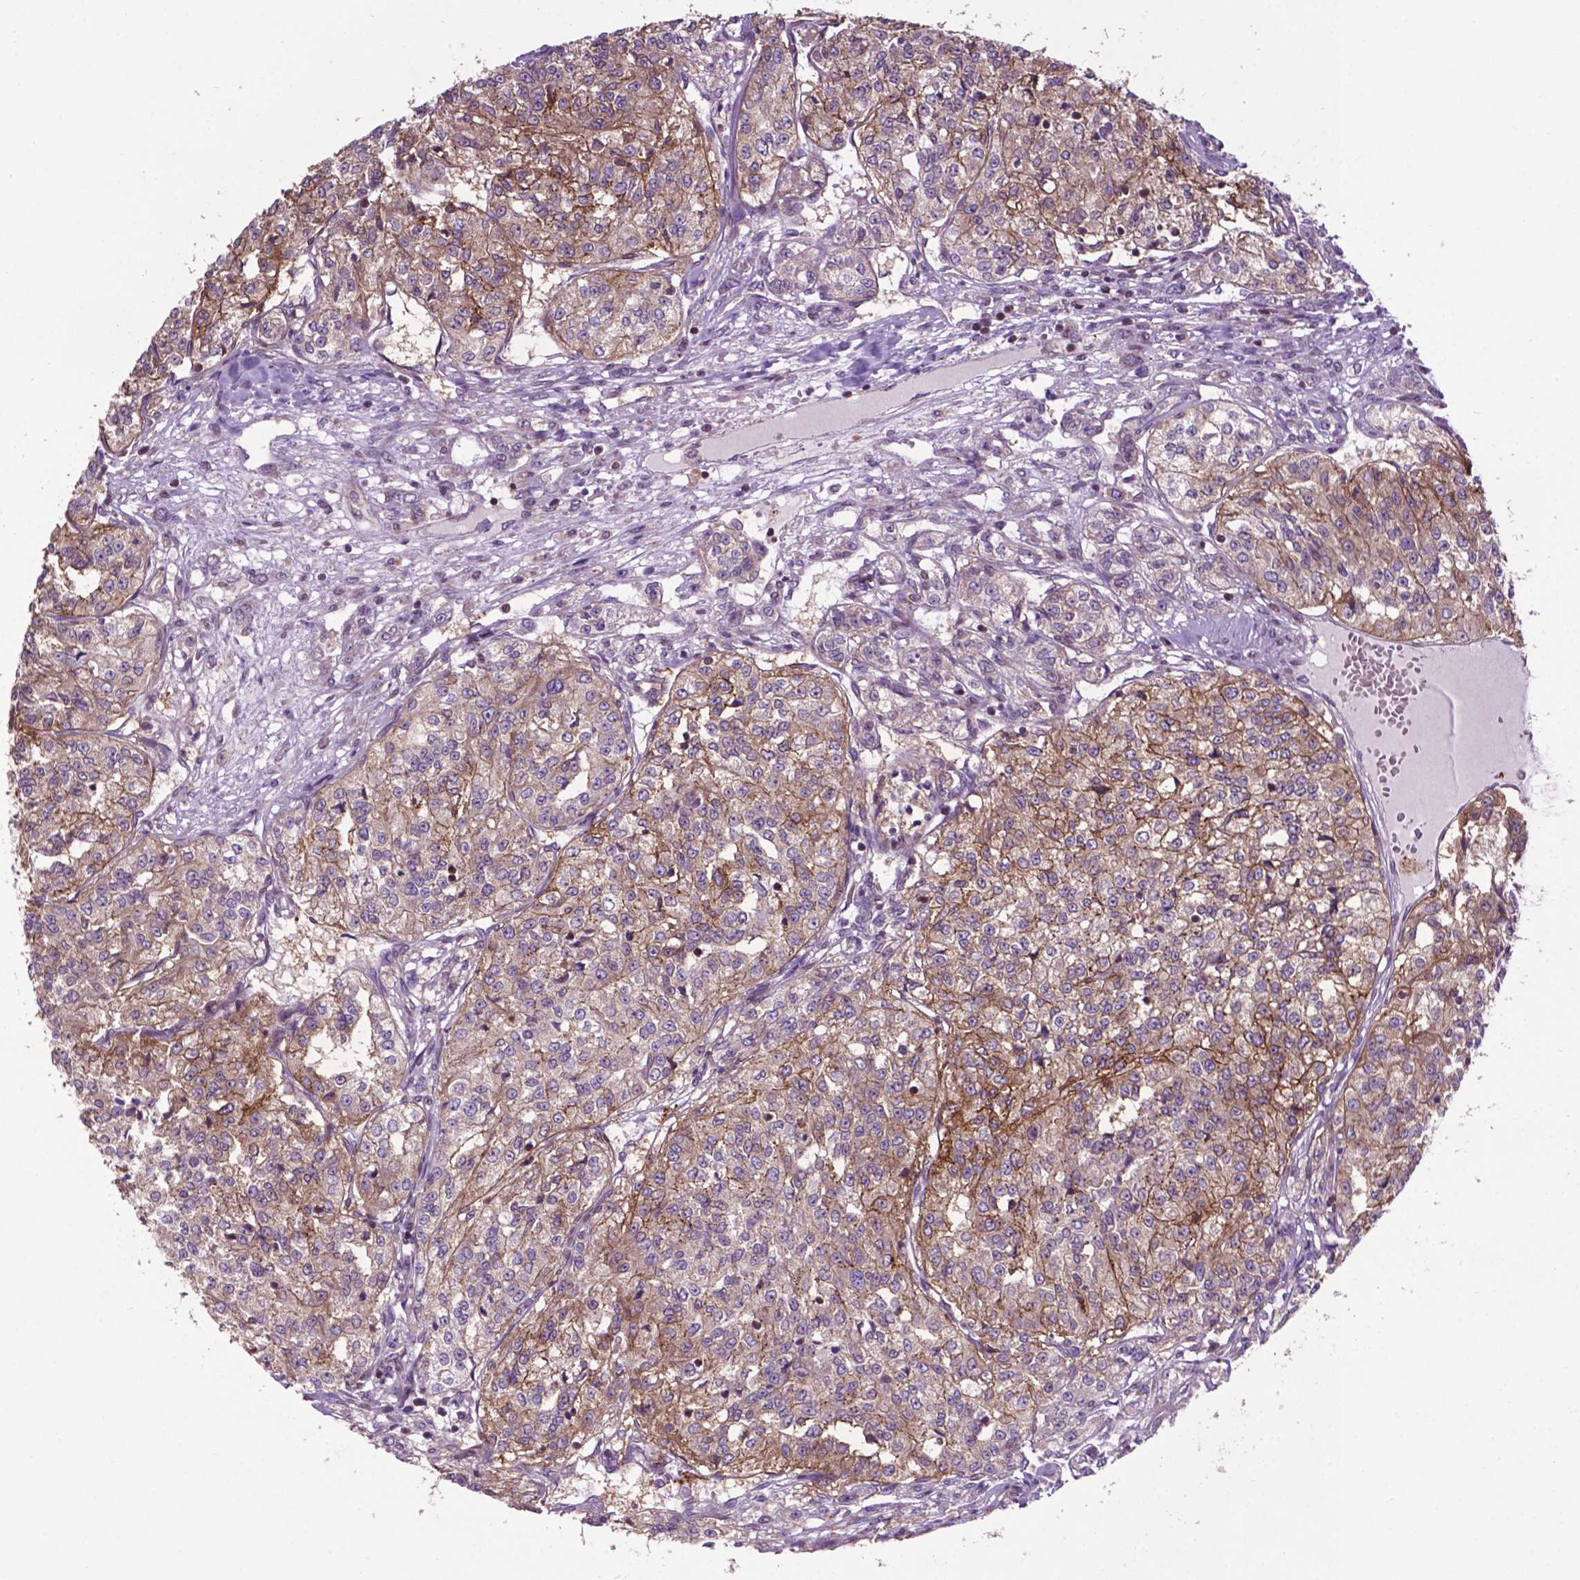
{"staining": {"intensity": "moderate", "quantity": "25%-75%", "location": "cytoplasmic/membranous"}, "tissue": "renal cancer", "cell_type": "Tumor cells", "image_type": "cancer", "snomed": [{"axis": "morphology", "description": "Adenocarcinoma, NOS"}, {"axis": "topography", "description": "Kidney"}], "caption": "Protein positivity by immunohistochemistry reveals moderate cytoplasmic/membranous staining in approximately 25%-75% of tumor cells in renal adenocarcinoma.", "gene": "SPNS2", "patient": {"sex": "female", "age": 63}}